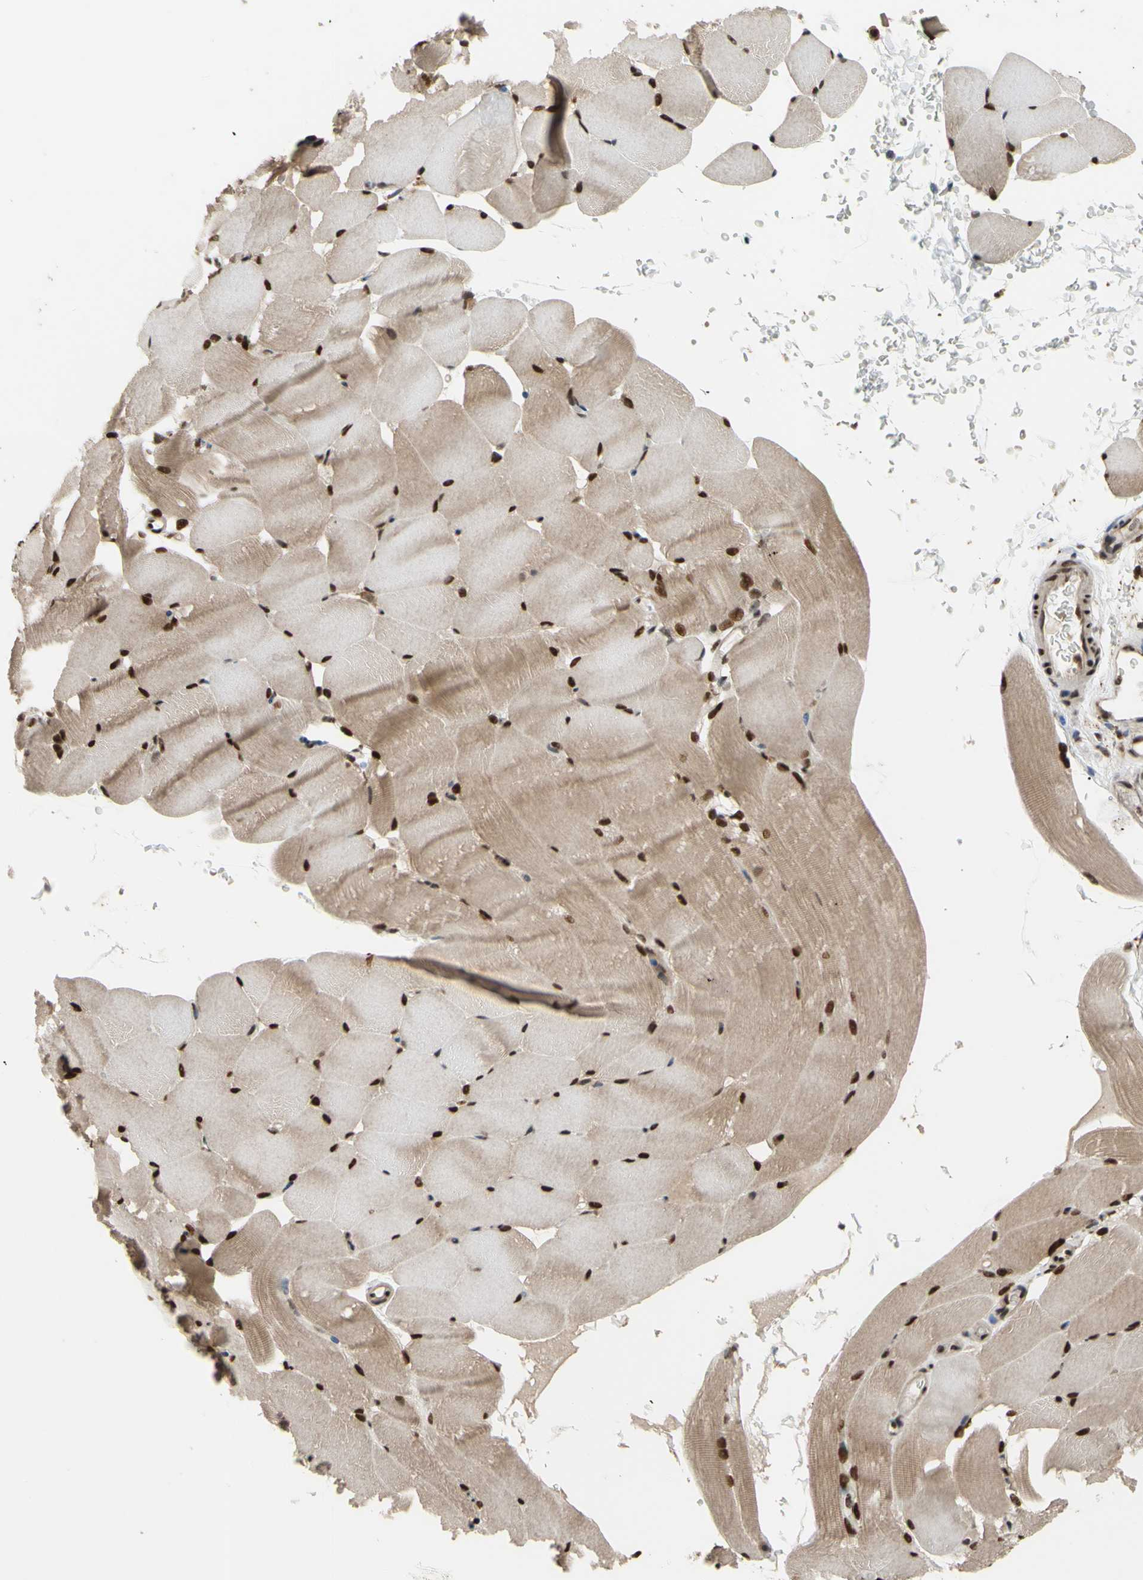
{"staining": {"intensity": "strong", "quantity": ">75%", "location": "cytoplasmic/membranous,nuclear"}, "tissue": "skeletal muscle", "cell_type": "Myocytes", "image_type": "normal", "snomed": [{"axis": "morphology", "description": "Normal tissue, NOS"}, {"axis": "topography", "description": "Skeletal muscle"}, {"axis": "topography", "description": "Parathyroid gland"}], "caption": "Protein staining of normal skeletal muscle shows strong cytoplasmic/membranous,nuclear staining in approximately >75% of myocytes. (DAB IHC with brightfield microscopy, high magnification).", "gene": "FKBP5", "patient": {"sex": "female", "age": 37}}